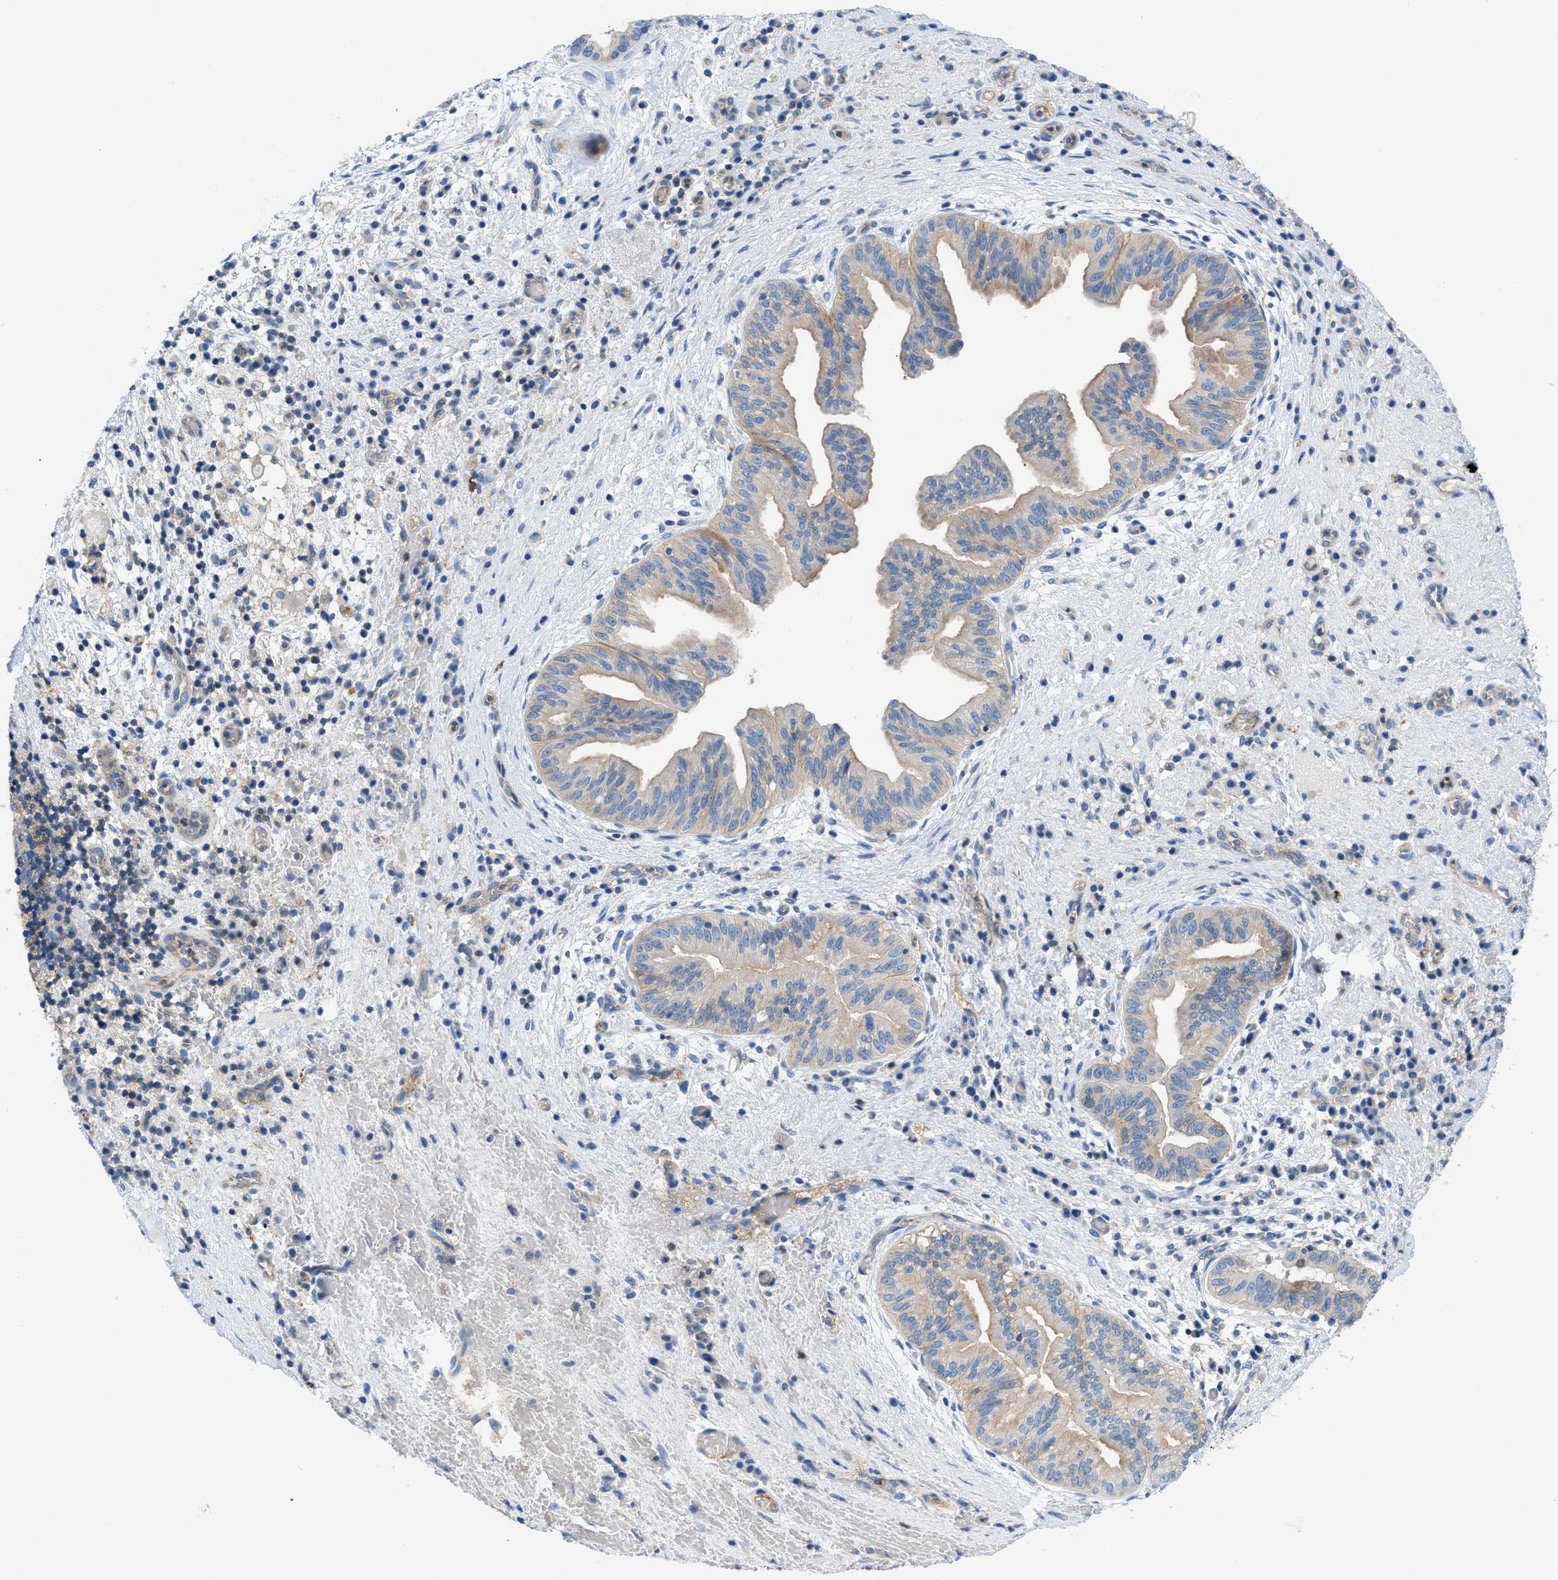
{"staining": {"intensity": "weak", "quantity": ">75%", "location": "cytoplasmic/membranous"}, "tissue": "liver cancer", "cell_type": "Tumor cells", "image_type": "cancer", "snomed": [{"axis": "morphology", "description": "Cholangiocarcinoma"}, {"axis": "topography", "description": "Liver"}], "caption": "Liver cholangiocarcinoma tissue reveals weak cytoplasmic/membranous expression in about >75% of tumor cells", "gene": "ORAI1", "patient": {"sex": "female", "age": 38}}